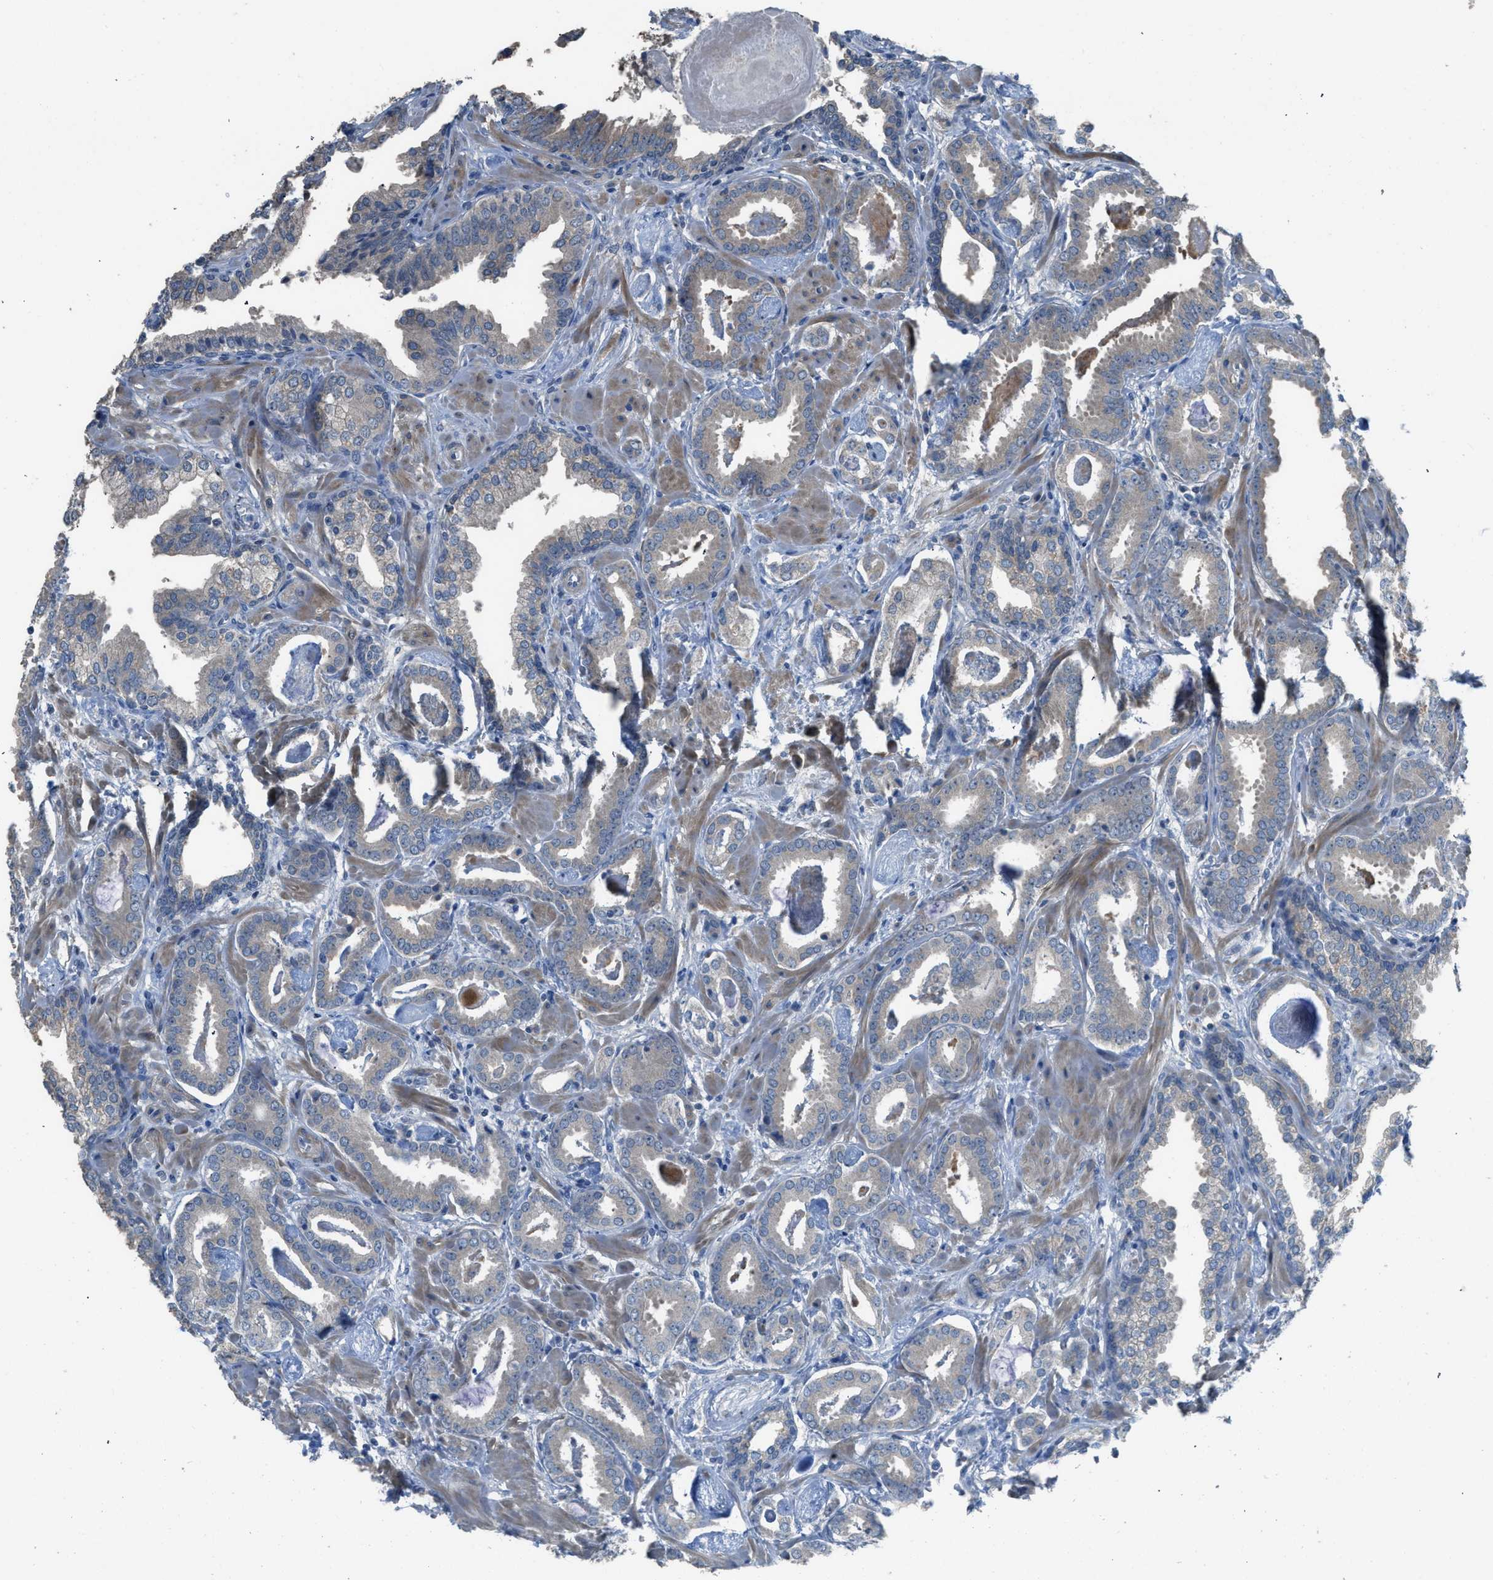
{"staining": {"intensity": "weak", "quantity": ">75%", "location": "cytoplasmic/membranous"}, "tissue": "prostate cancer", "cell_type": "Tumor cells", "image_type": "cancer", "snomed": [{"axis": "morphology", "description": "Adenocarcinoma, Low grade"}, {"axis": "topography", "description": "Prostate"}], "caption": "Immunohistochemistry (IHC) staining of prostate cancer (adenocarcinoma (low-grade)), which displays low levels of weak cytoplasmic/membranous positivity in about >75% of tumor cells indicating weak cytoplasmic/membranous protein staining. The staining was performed using DAB (brown) for protein detection and nuclei were counterstained in hematoxylin (blue).", "gene": "TIMD4", "patient": {"sex": "male", "age": 53}}